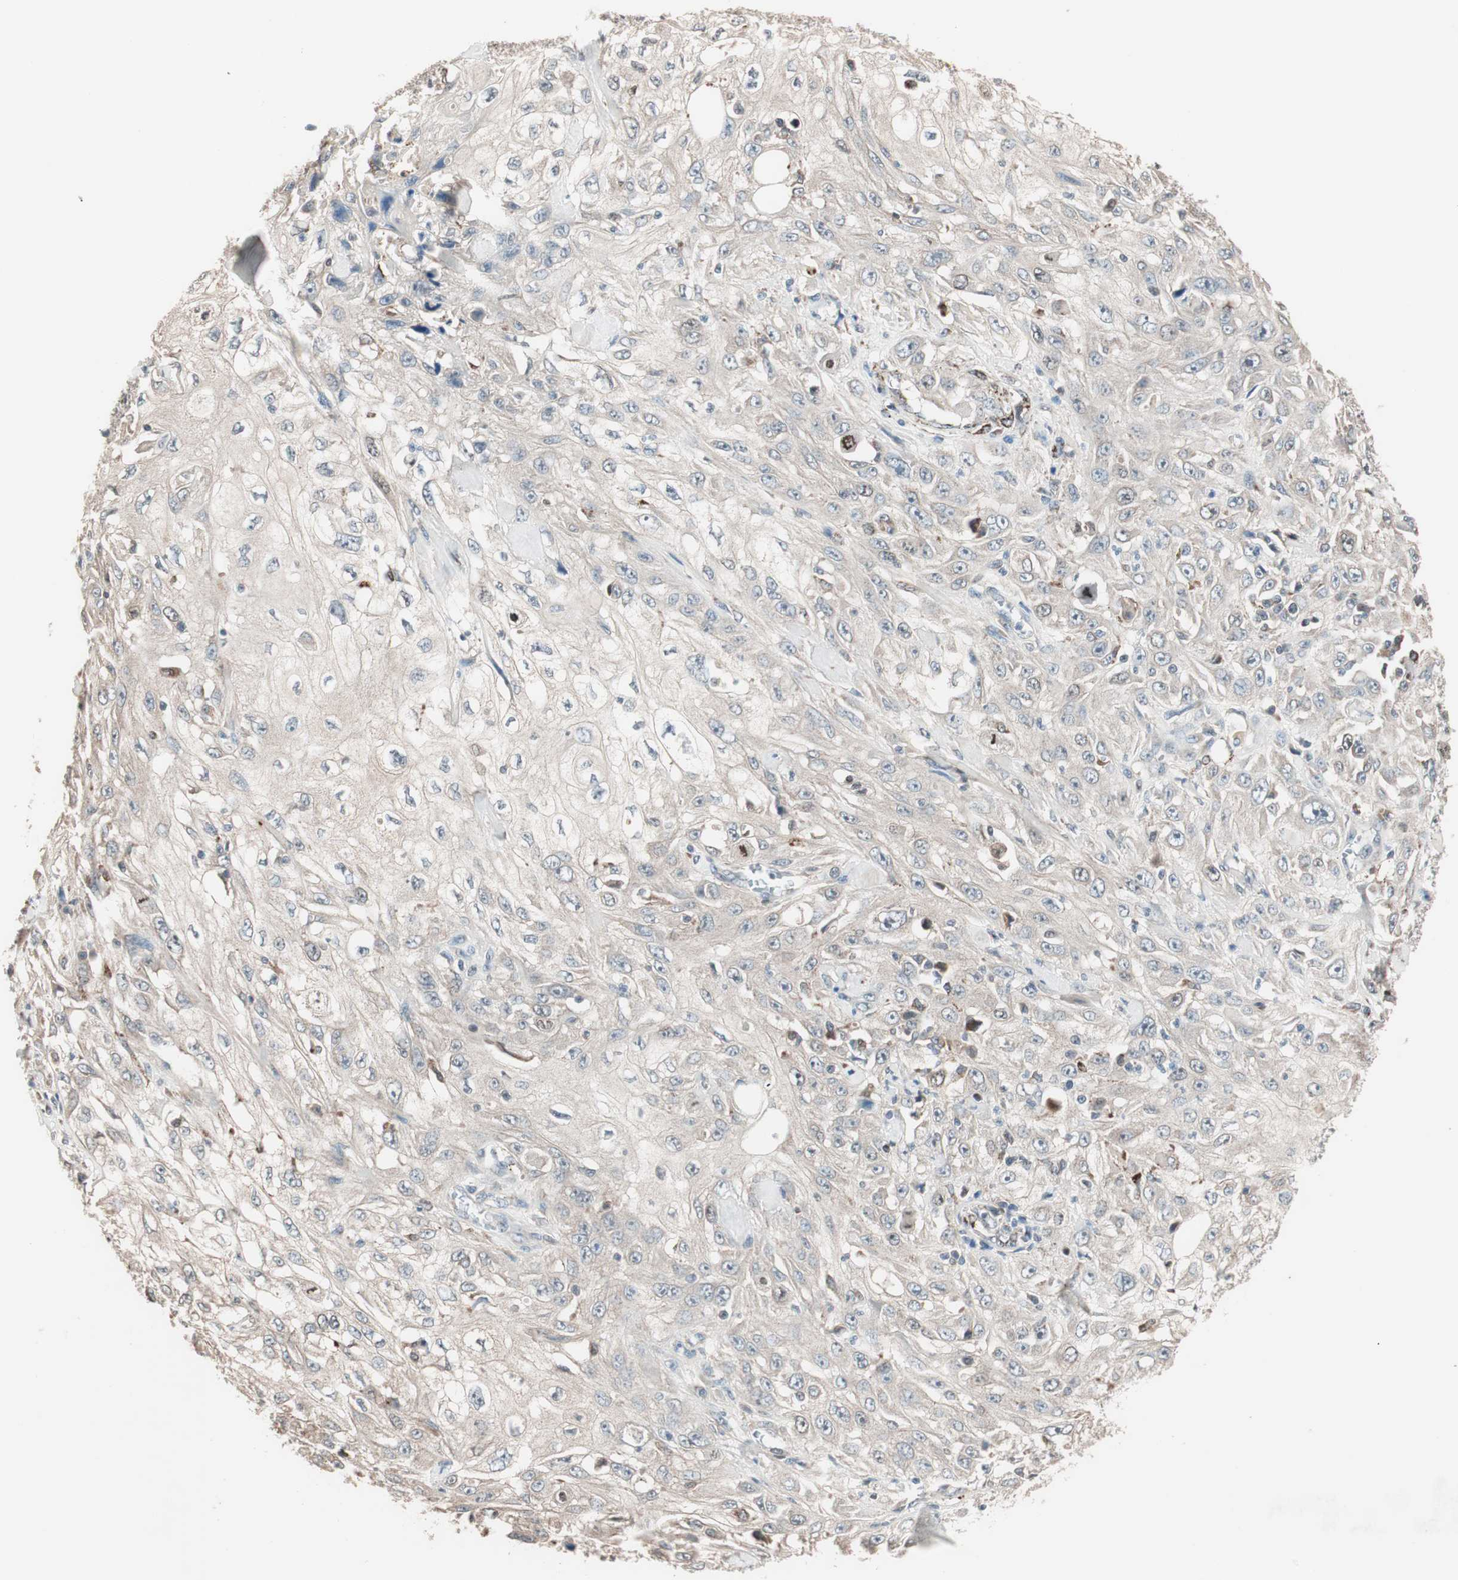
{"staining": {"intensity": "weak", "quantity": ">75%", "location": "cytoplasmic/membranous"}, "tissue": "skin cancer", "cell_type": "Tumor cells", "image_type": "cancer", "snomed": [{"axis": "morphology", "description": "Squamous cell carcinoma, NOS"}, {"axis": "morphology", "description": "Squamous cell carcinoma, metastatic, NOS"}, {"axis": "topography", "description": "Skin"}, {"axis": "topography", "description": "Lymph node"}], "caption": "This is an image of IHC staining of squamous cell carcinoma (skin), which shows weak expression in the cytoplasmic/membranous of tumor cells.", "gene": "NFRKB", "patient": {"sex": "male", "age": 75}}